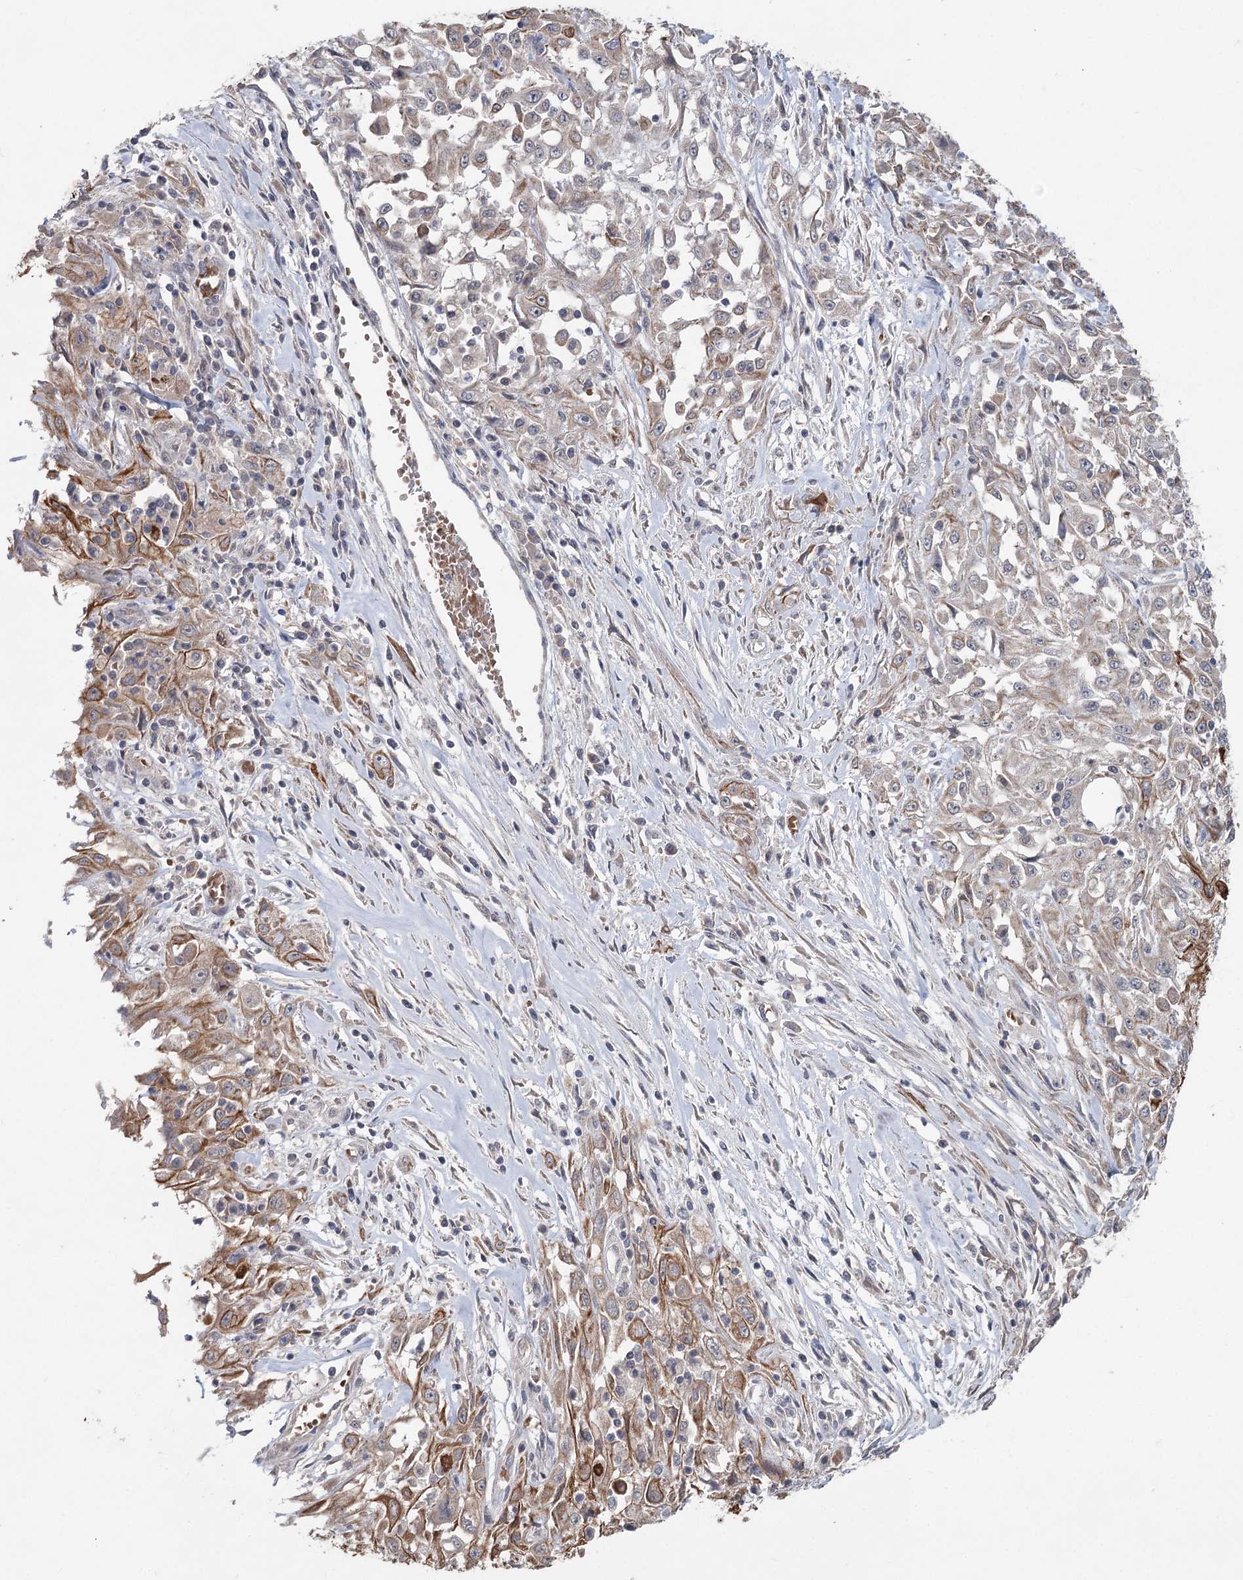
{"staining": {"intensity": "moderate", "quantity": ">75%", "location": "cytoplasmic/membranous"}, "tissue": "skin cancer", "cell_type": "Tumor cells", "image_type": "cancer", "snomed": [{"axis": "morphology", "description": "Squamous cell carcinoma, NOS"}, {"axis": "morphology", "description": "Squamous cell carcinoma, metastatic, NOS"}, {"axis": "topography", "description": "Skin"}, {"axis": "topography", "description": "Lymph node"}], "caption": "About >75% of tumor cells in human skin cancer (squamous cell carcinoma) show moderate cytoplasmic/membranous protein positivity as visualized by brown immunohistochemical staining.", "gene": "FBXO7", "patient": {"sex": "male", "age": 75}}